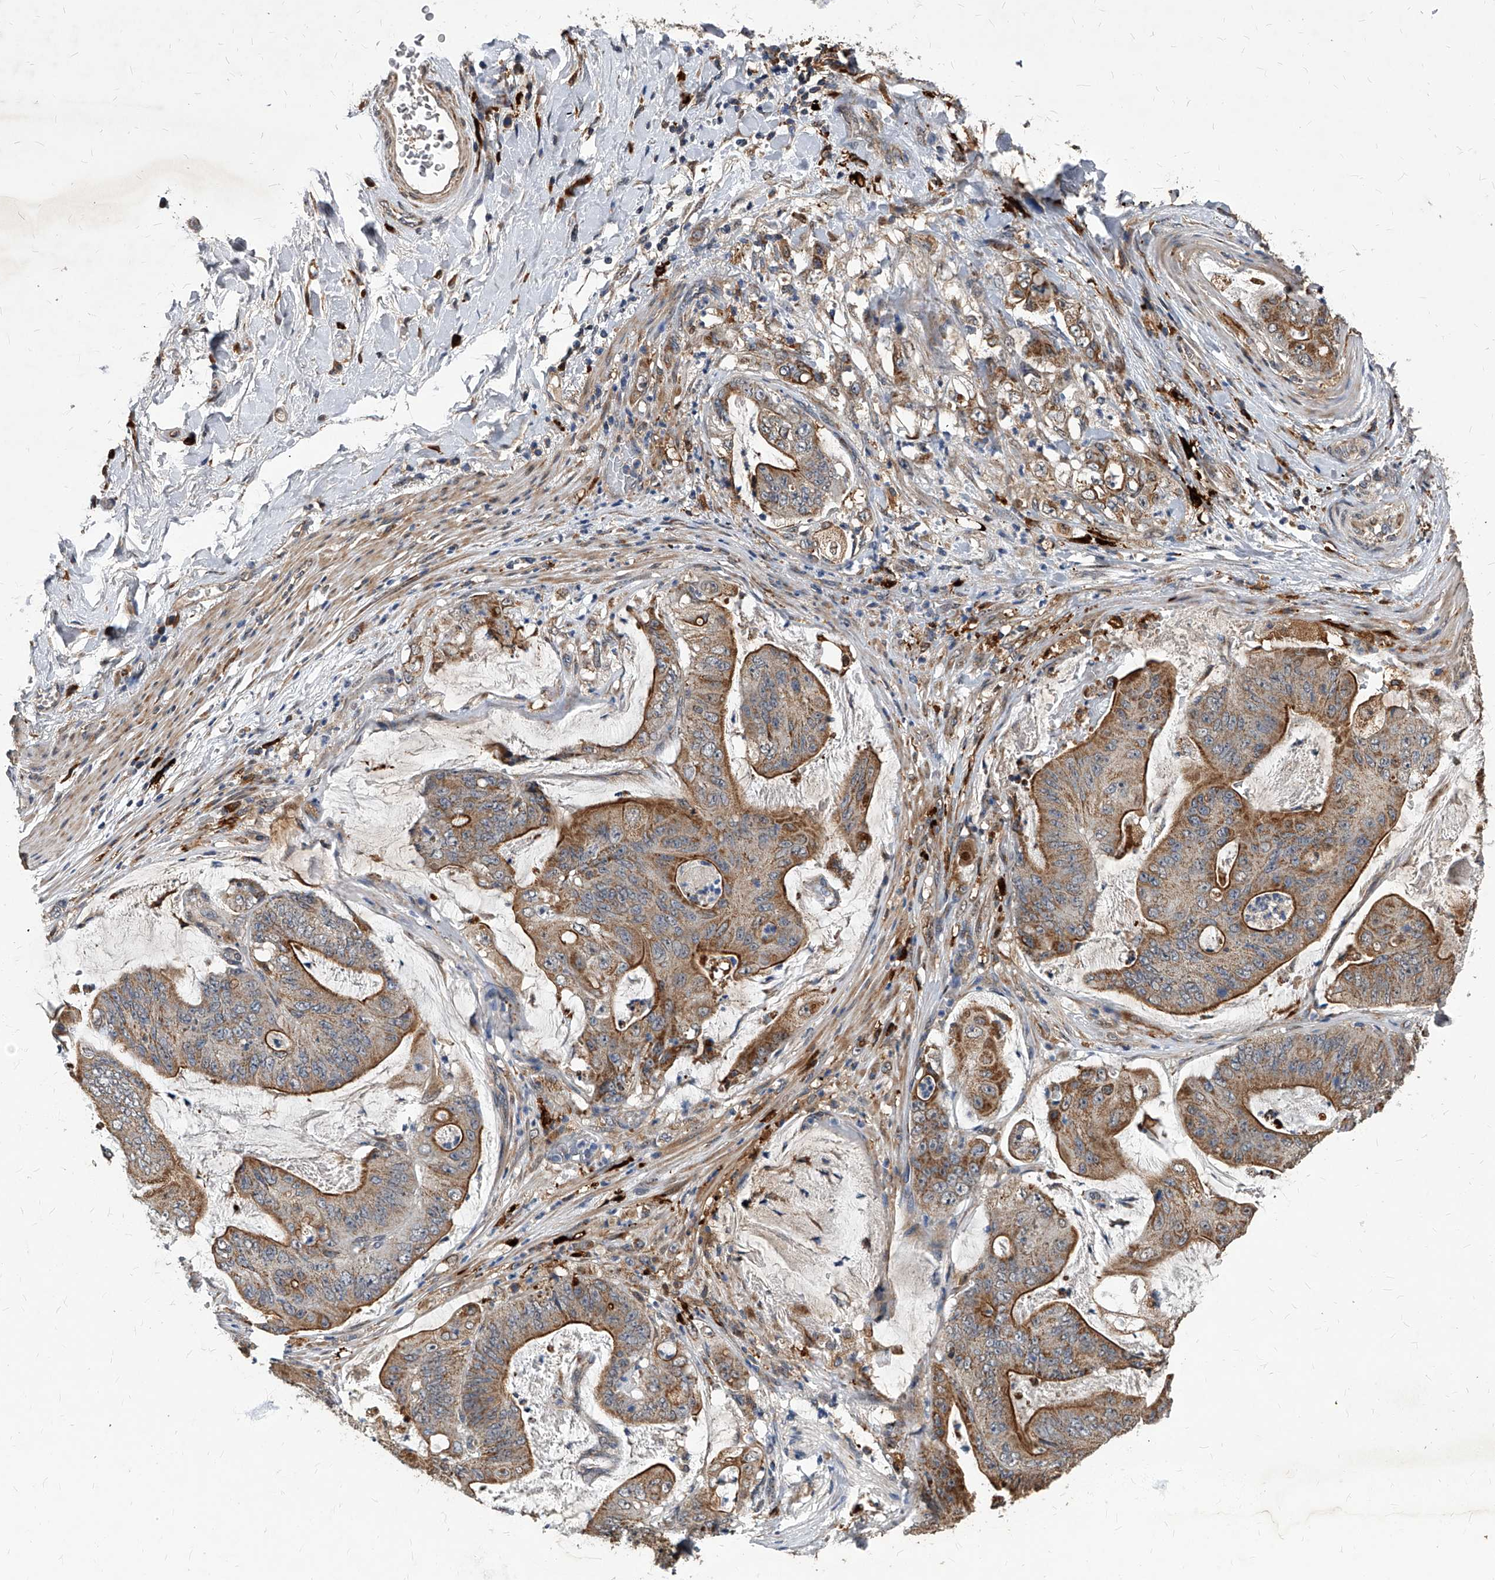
{"staining": {"intensity": "moderate", "quantity": ">75%", "location": "cytoplasmic/membranous"}, "tissue": "stomach cancer", "cell_type": "Tumor cells", "image_type": "cancer", "snomed": [{"axis": "morphology", "description": "Adenocarcinoma, NOS"}, {"axis": "topography", "description": "Stomach"}], "caption": "This image displays stomach cancer (adenocarcinoma) stained with immunohistochemistry (IHC) to label a protein in brown. The cytoplasmic/membranous of tumor cells show moderate positivity for the protein. Nuclei are counter-stained blue.", "gene": "SOBP", "patient": {"sex": "female", "age": 73}}